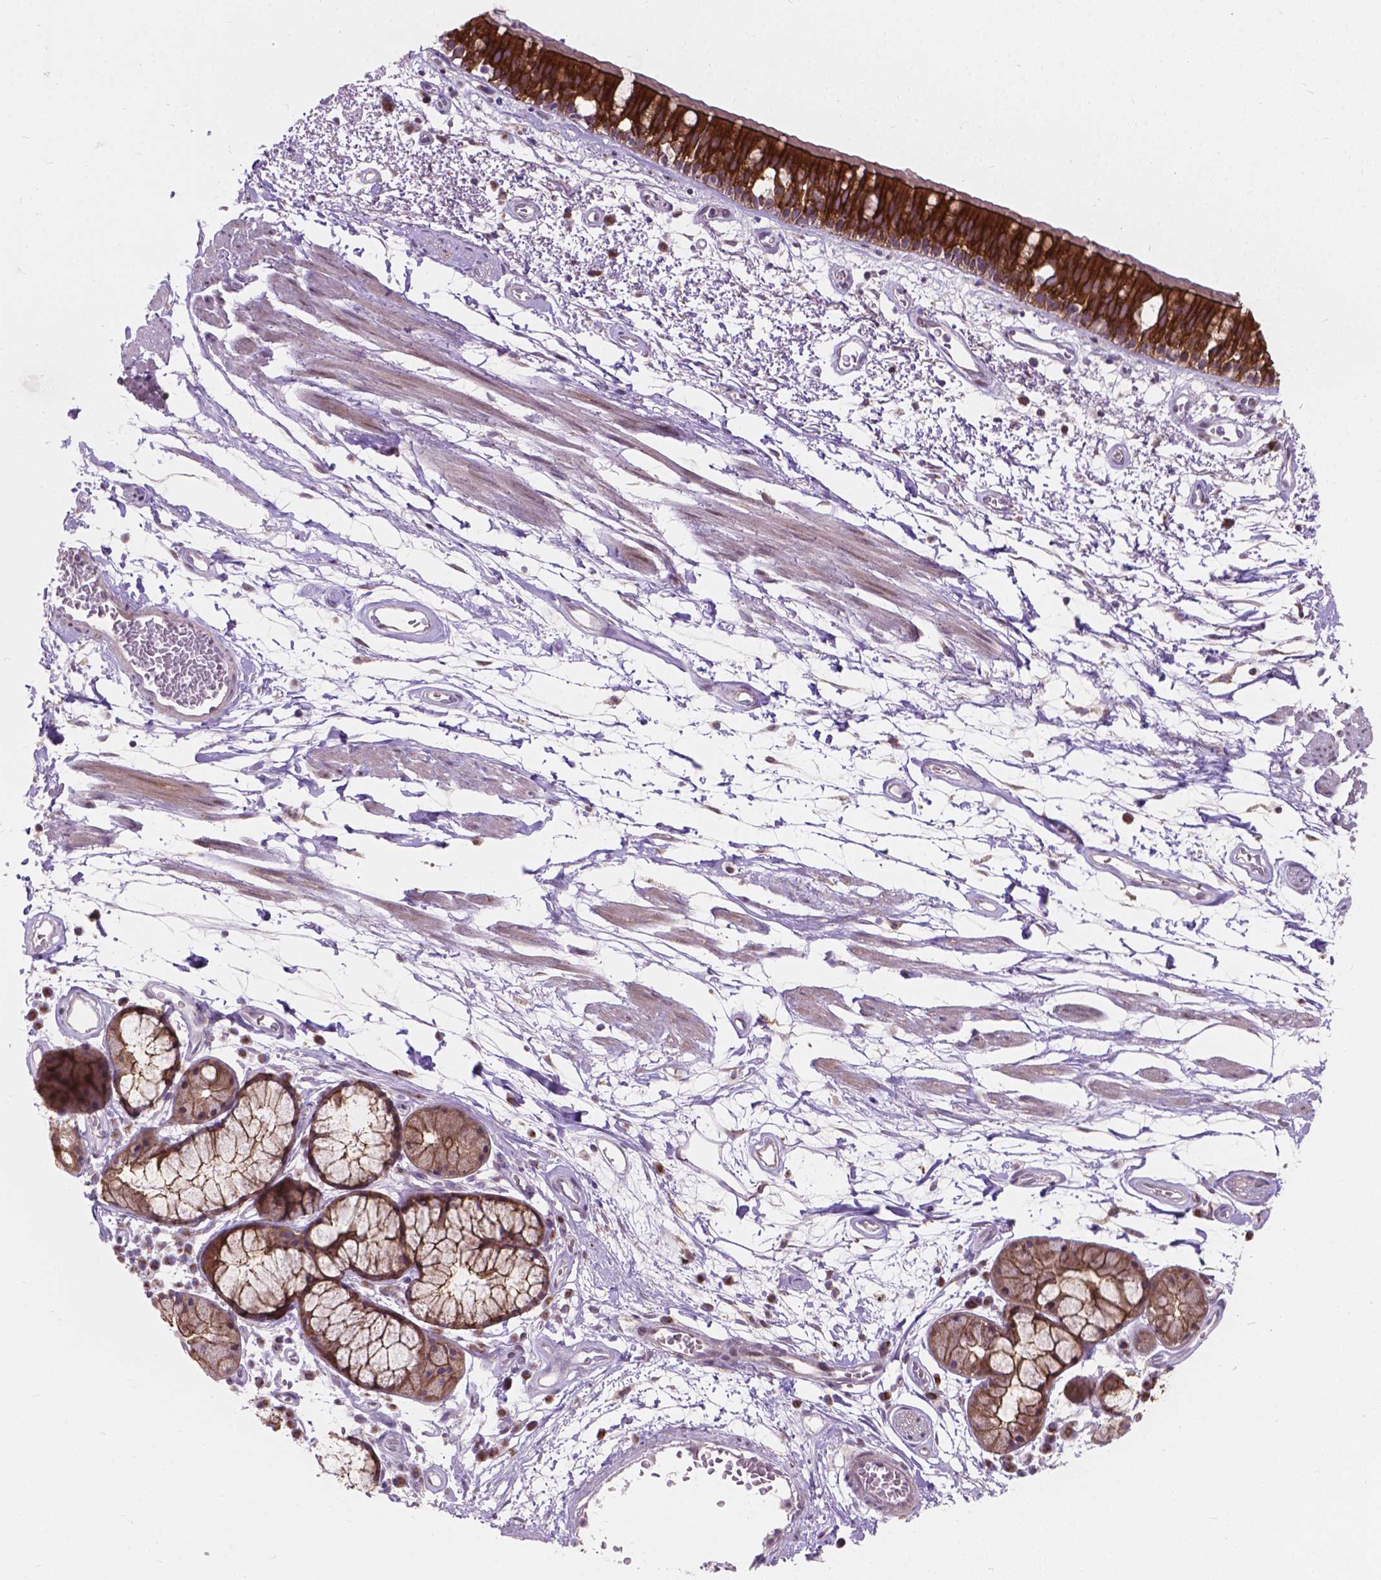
{"staining": {"intensity": "strong", "quantity": "25%-75%", "location": "cytoplasmic/membranous"}, "tissue": "bronchus", "cell_type": "Respiratory epithelial cells", "image_type": "normal", "snomed": [{"axis": "morphology", "description": "Normal tissue, NOS"}, {"axis": "morphology", "description": "Squamous cell carcinoma, NOS"}, {"axis": "topography", "description": "Cartilage tissue"}, {"axis": "topography", "description": "Bronchus"}, {"axis": "topography", "description": "Lung"}], "caption": "Immunohistochemistry (DAB (3,3'-diaminobenzidine)) staining of normal bronchus shows strong cytoplasmic/membranous protein staining in about 25%-75% of respiratory epithelial cells.", "gene": "MYH14", "patient": {"sex": "male", "age": 66}}